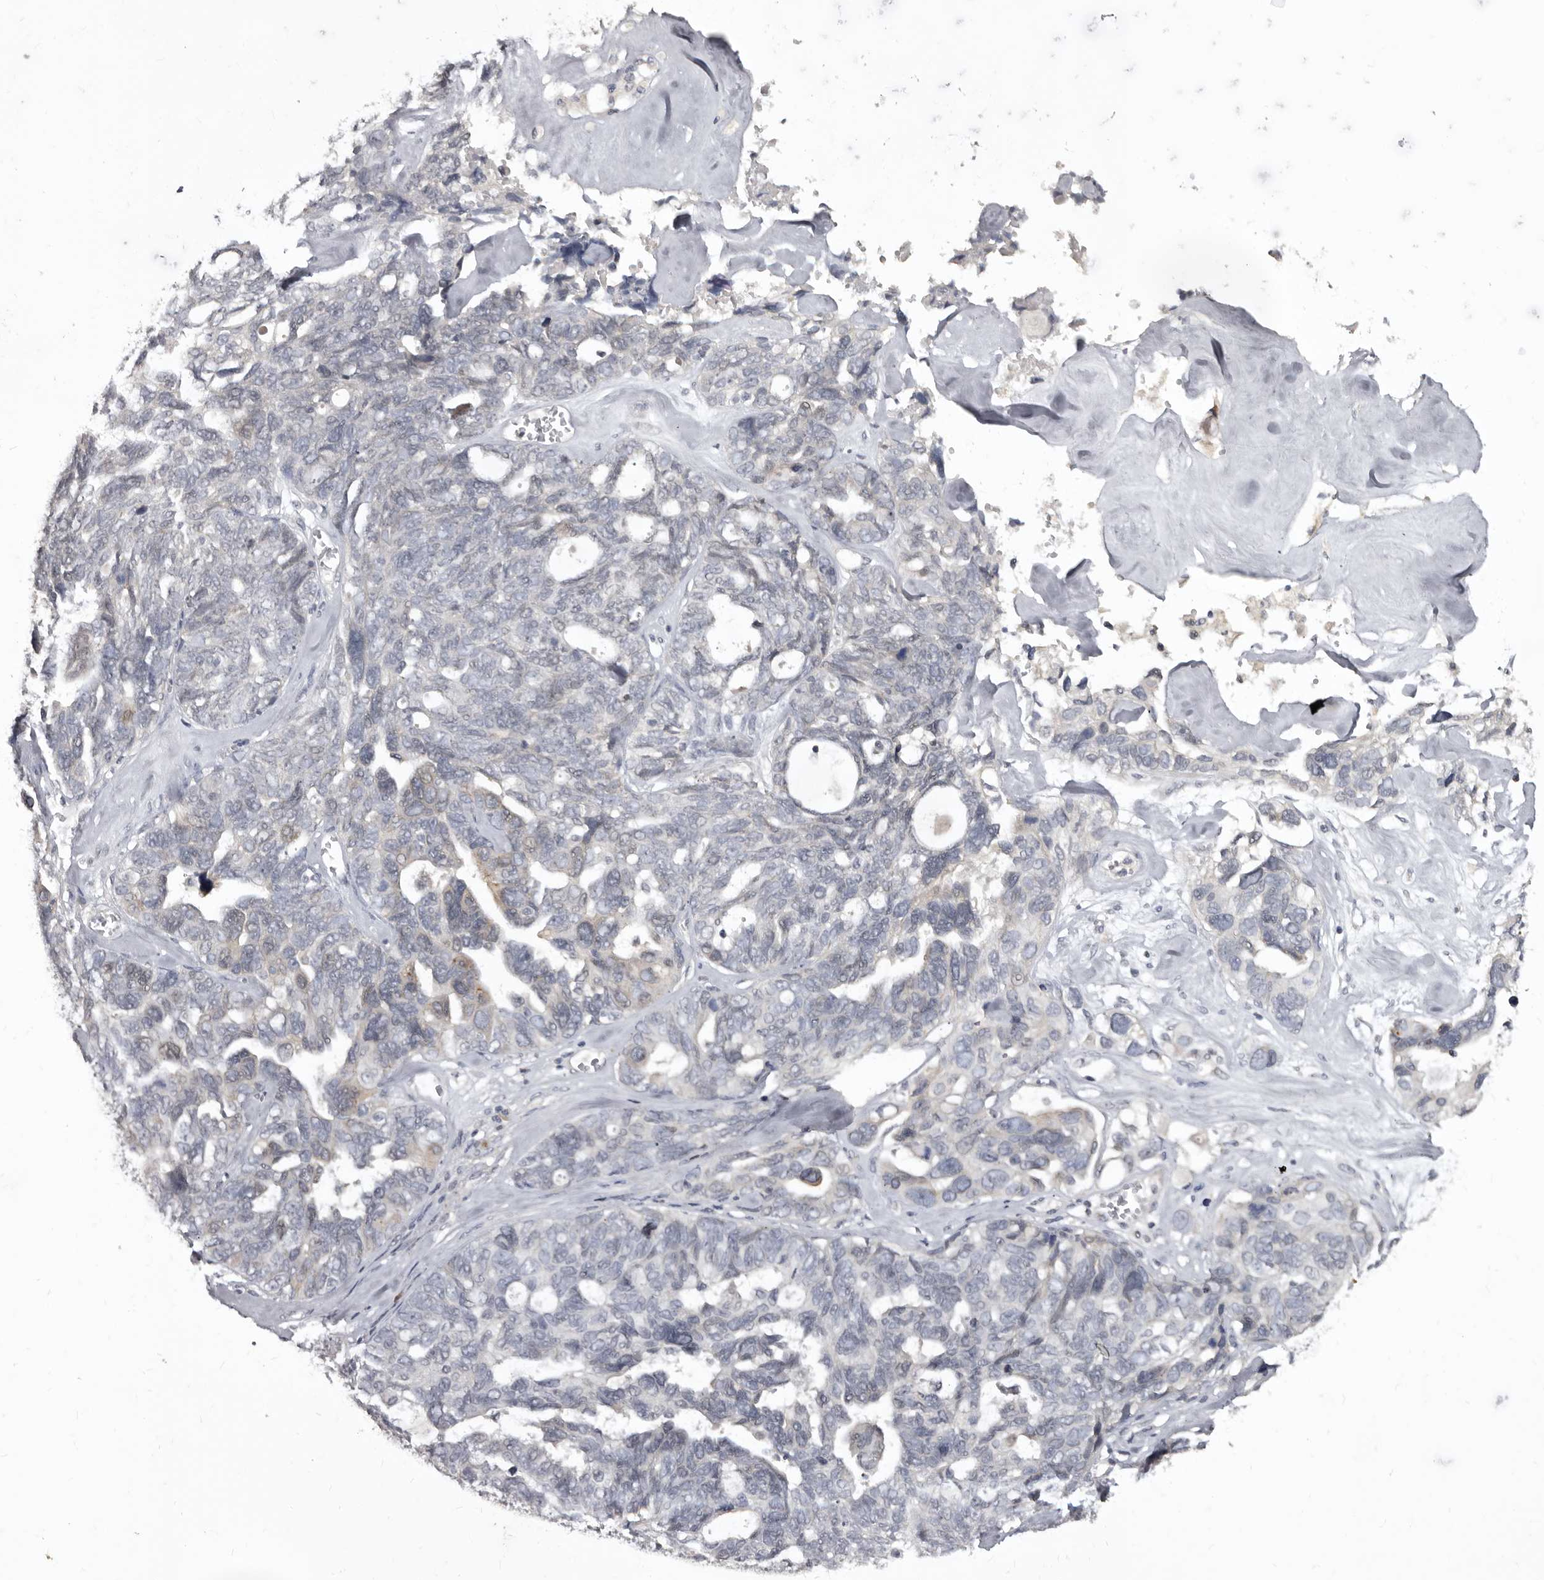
{"staining": {"intensity": "negative", "quantity": "none", "location": "none"}, "tissue": "ovarian cancer", "cell_type": "Tumor cells", "image_type": "cancer", "snomed": [{"axis": "morphology", "description": "Cystadenocarcinoma, serous, NOS"}, {"axis": "topography", "description": "Ovary"}], "caption": "A histopathology image of human ovarian cancer (serous cystadenocarcinoma) is negative for staining in tumor cells.", "gene": "SULT1E1", "patient": {"sex": "female", "age": 79}}